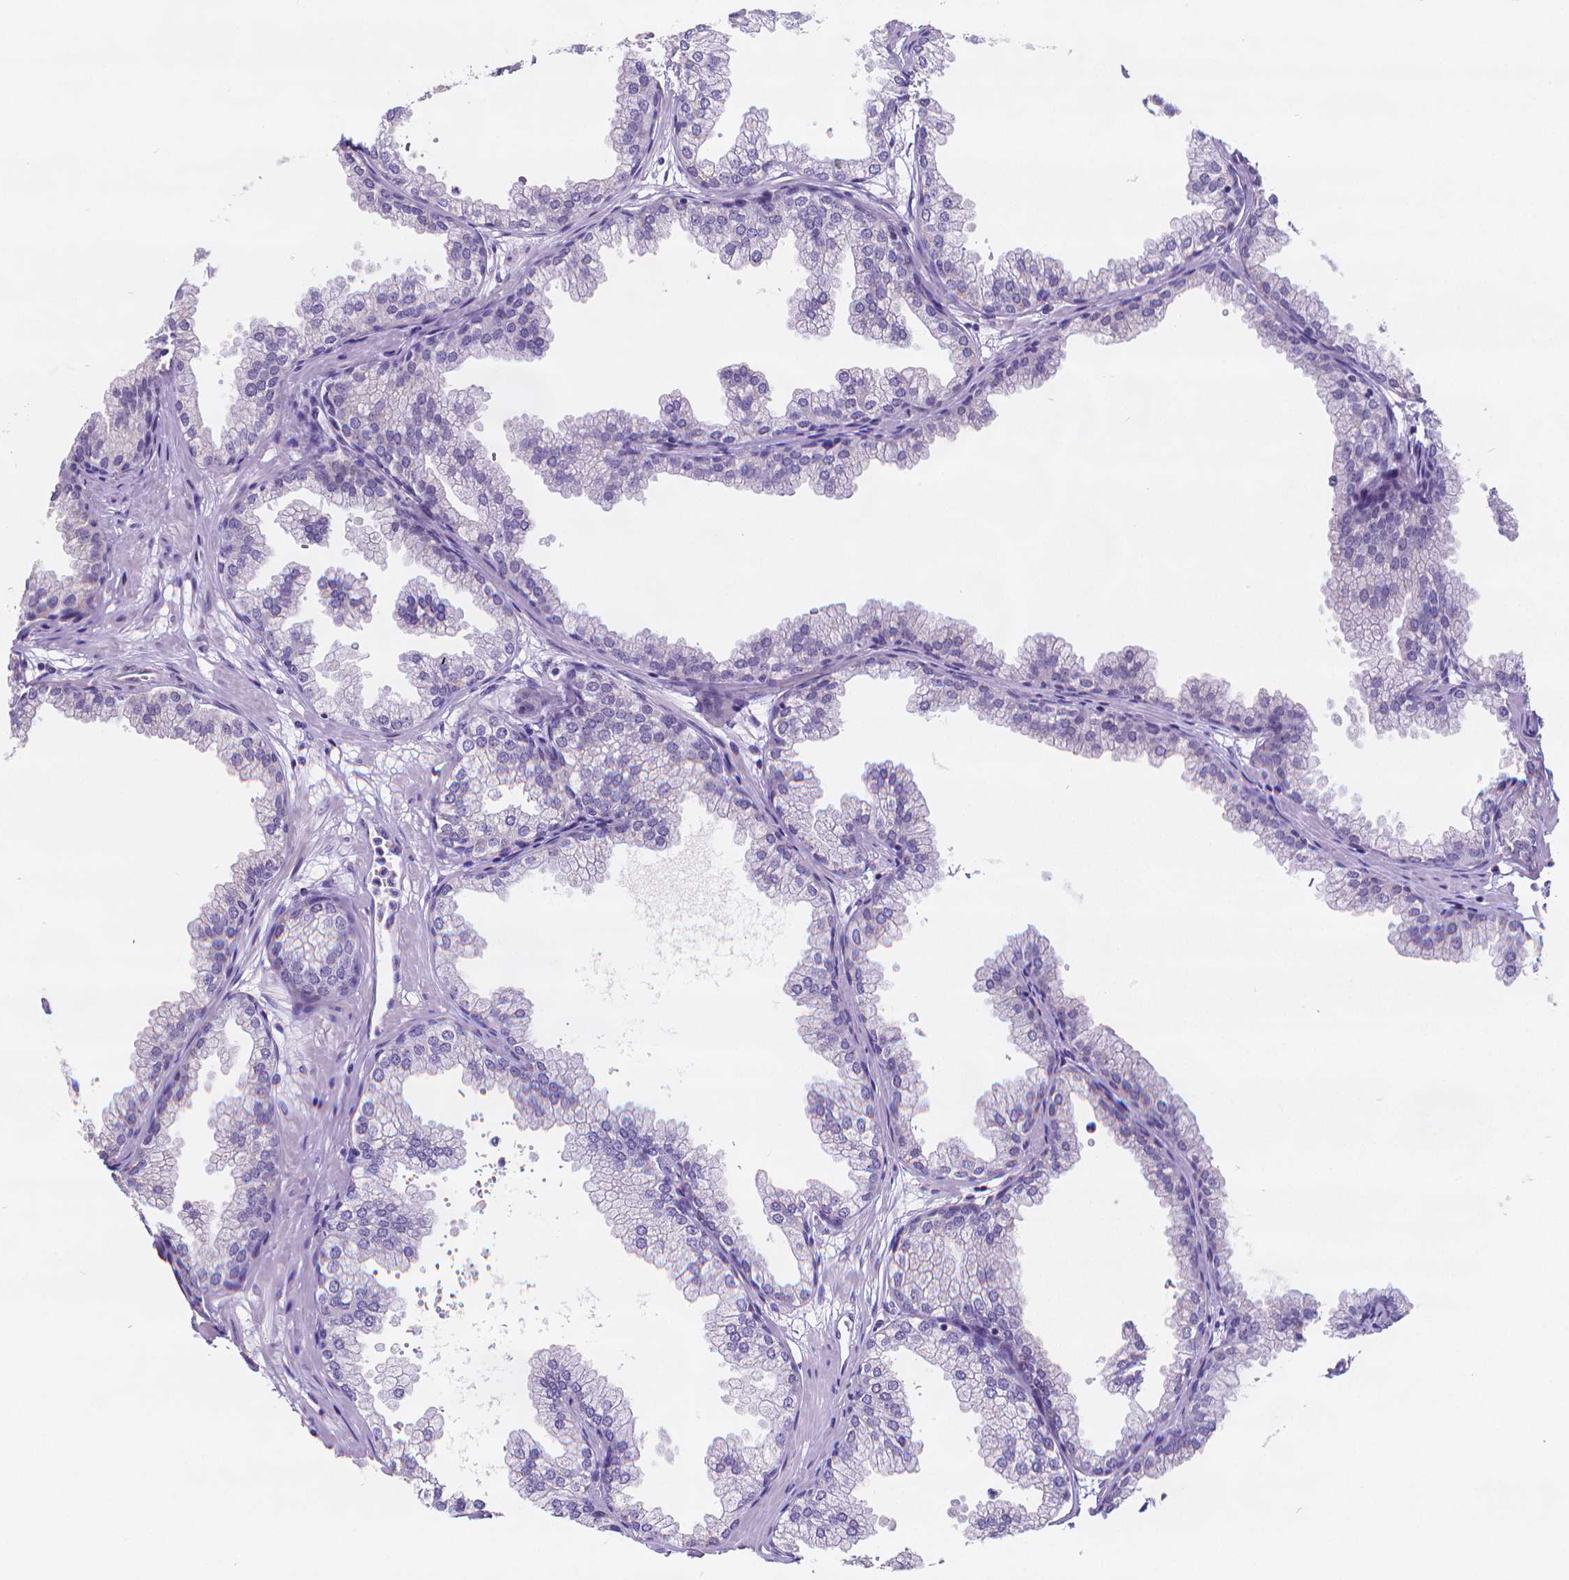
{"staining": {"intensity": "negative", "quantity": "none", "location": "none"}, "tissue": "prostate", "cell_type": "Glandular cells", "image_type": "normal", "snomed": [{"axis": "morphology", "description": "Normal tissue, NOS"}, {"axis": "topography", "description": "Prostate"}], "caption": "Prostate stained for a protein using IHC reveals no positivity glandular cells.", "gene": "MEF2C", "patient": {"sex": "male", "age": 37}}